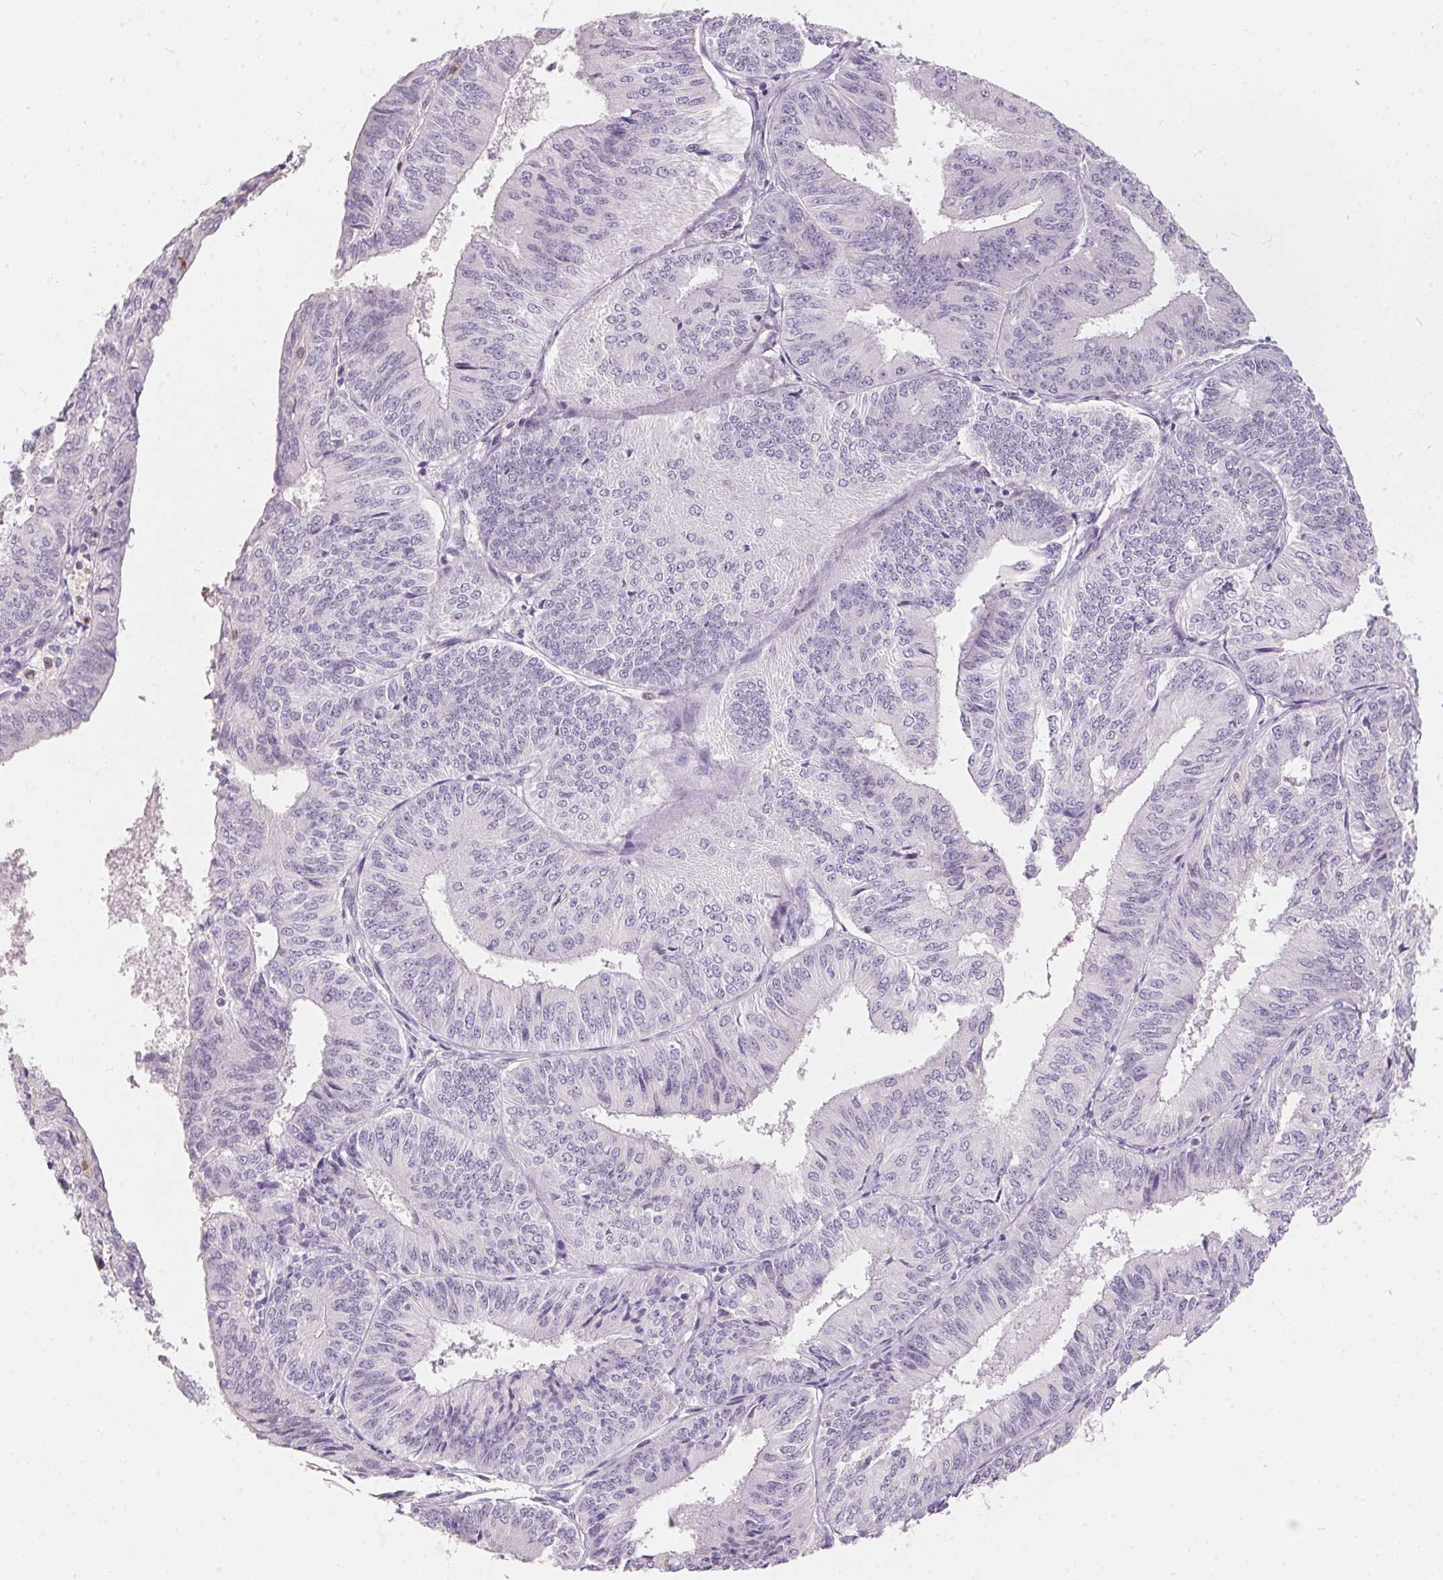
{"staining": {"intensity": "negative", "quantity": "none", "location": "none"}, "tissue": "endometrial cancer", "cell_type": "Tumor cells", "image_type": "cancer", "snomed": [{"axis": "morphology", "description": "Adenocarcinoma, NOS"}, {"axis": "topography", "description": "Endometrium"}], "caption": "Tumor cells are negative for brown protein staining in adenocarcinoma (endometrial).", "gene": "SERPINB1", "patient": {"sex": "female", "age": 58}}